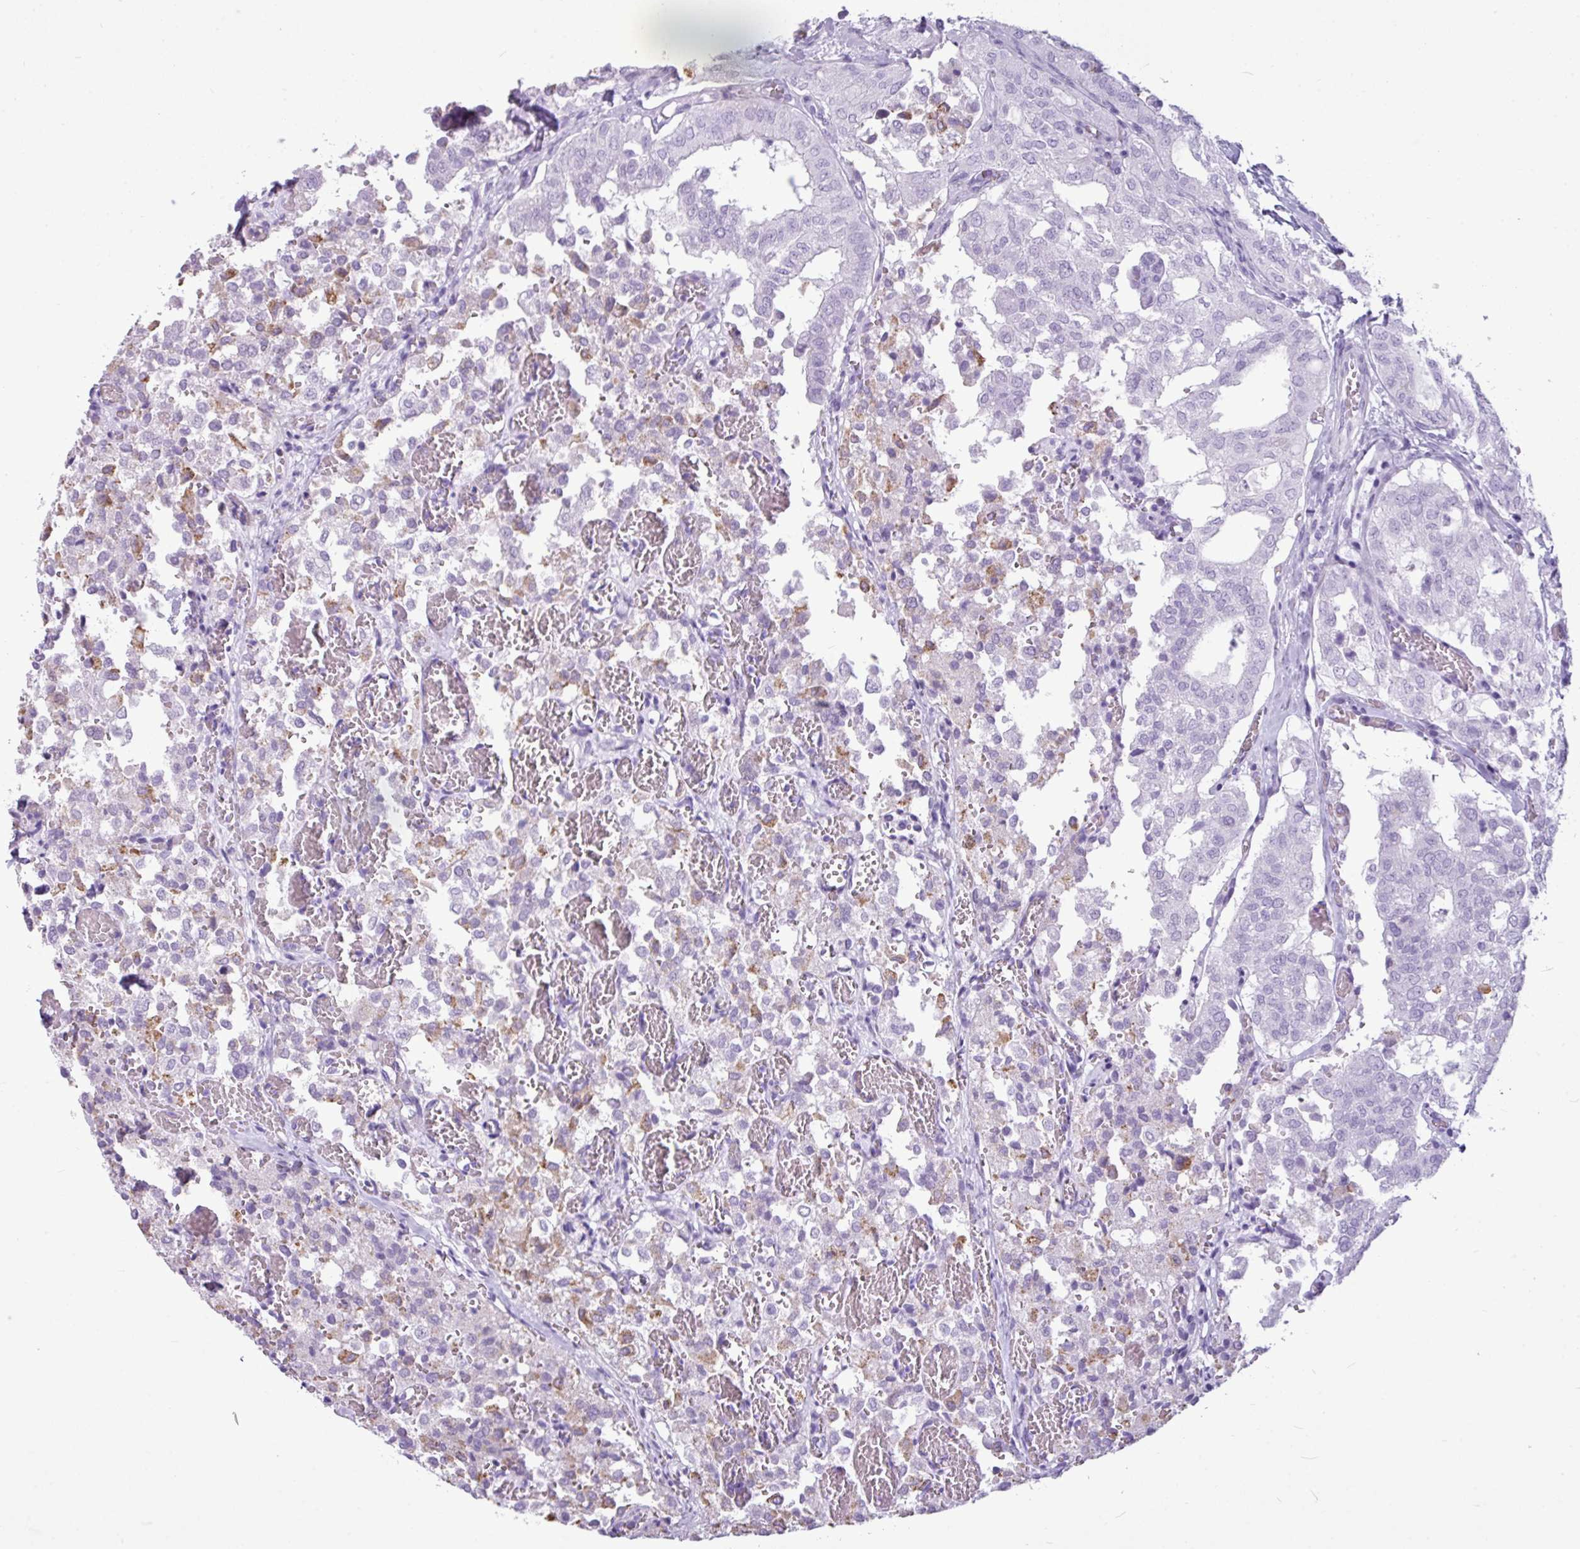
{"staining": {"intensity": "negative", "quantity": "none", "location": "none"}, "tissue": "thyroid cancer", "cell_type": "Tumor cells", "image_type": "cancer", "snomed": [{"axis": "morphology", "description": "Follicular adenoma carcinoma, NOS"}, {"axis": "topography", "description": "Thyroid gland"}], "caption": "Human thyroid cancer stained for a protein using immunohistochemistry (IHC) demonstrates no positivity in tumor cells.", "gene": "AMY1B", "patient": {"sex": "male", "age": 75}}